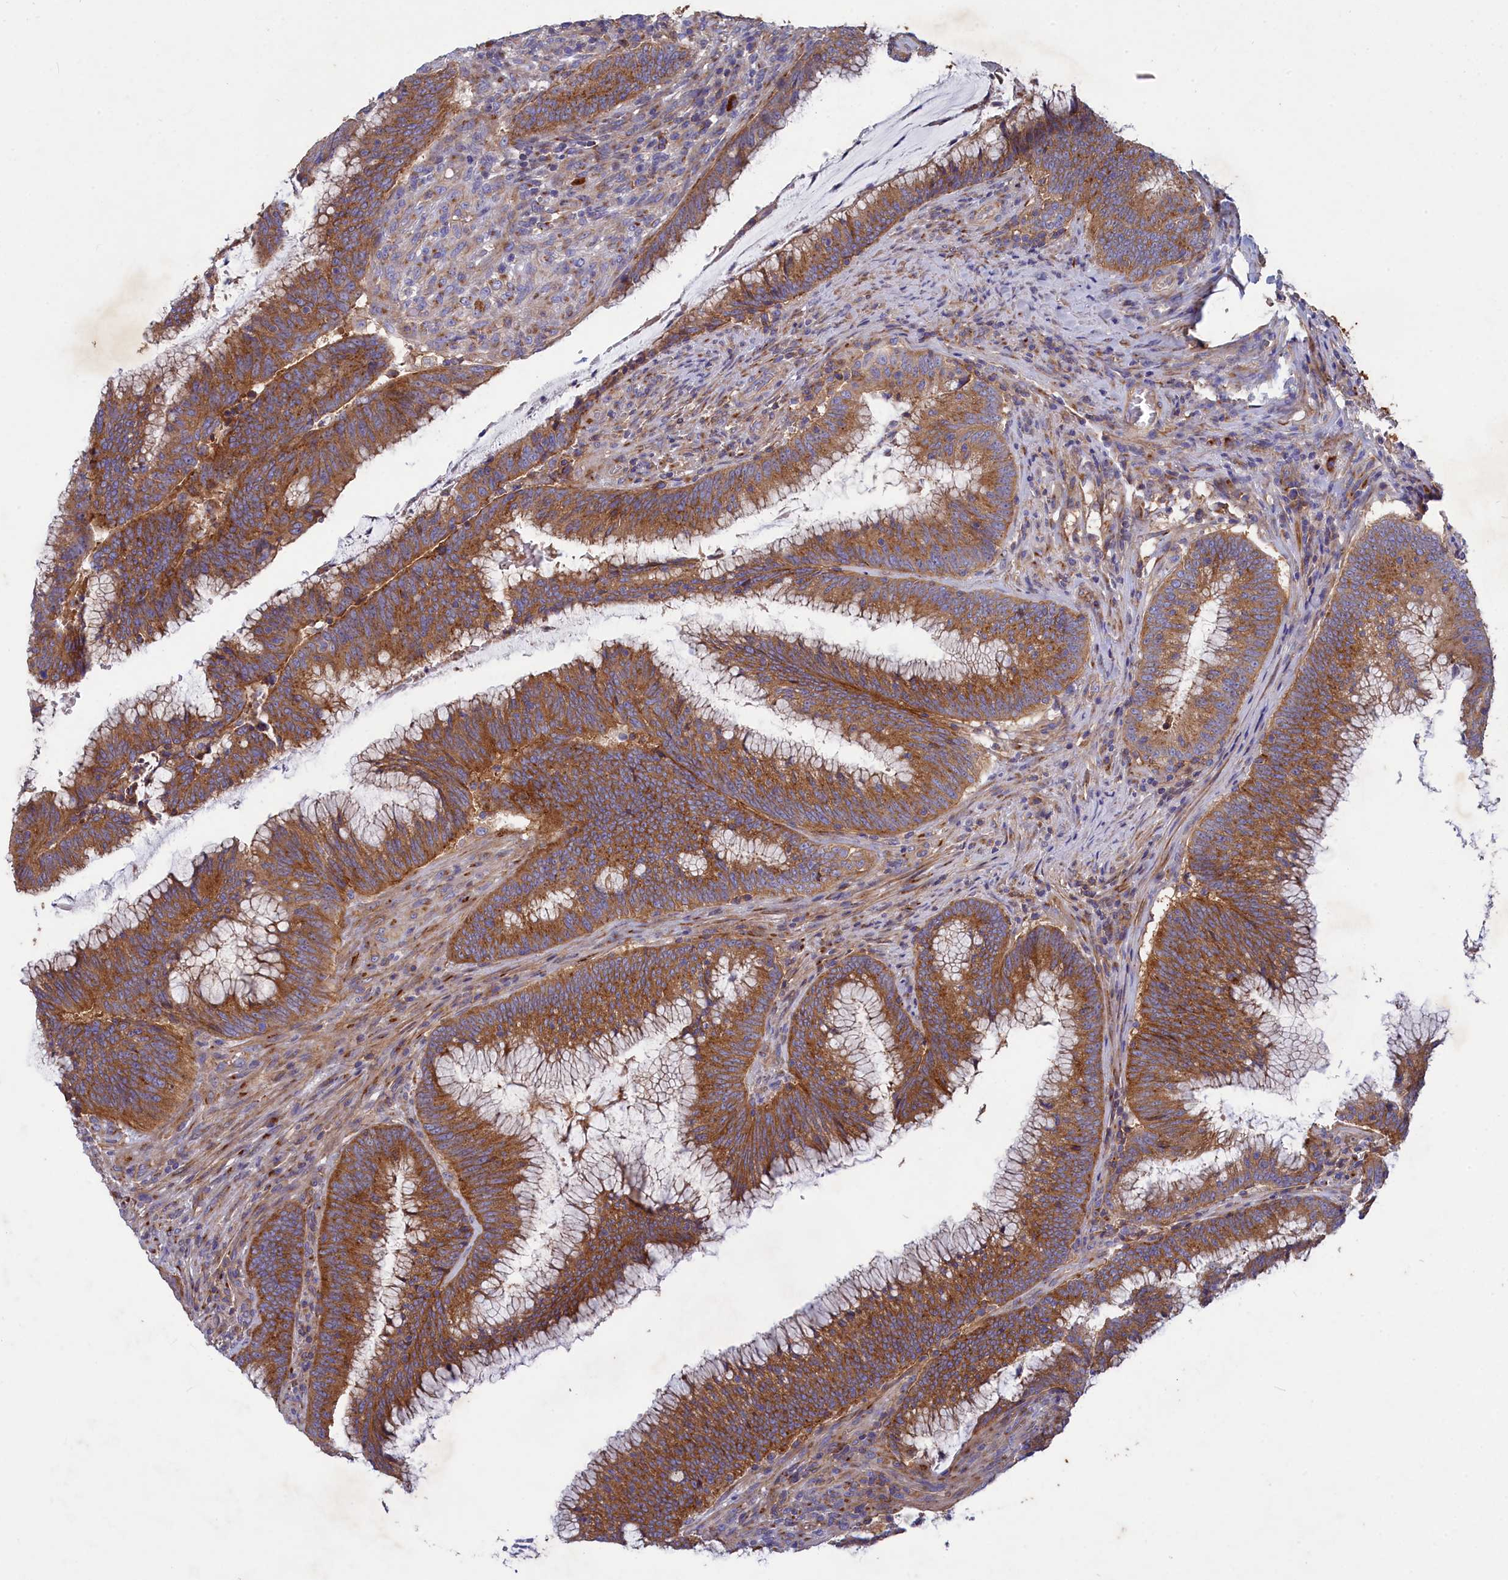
{"staining": {"intensity": "strong", "quantity": ">75%", "location": "cytoplasmic/membranous"}, "tissue": "colorectal cancer", "cell_type": "Tumor cells", "image_type": "cancer", "snomed": [{"axis": "morphology", "description": "Adenocarcinoma, NOS"}, {"axis": "topography", "description": "Rectum"}], "caption": "This is an image of immunohistochemistry staining of adenocarcinoma (colorectal), which shows strong positivity in the cytoplasmic/membranous of tumor cells.", "gene": "SCAMP4", "patient": {"sex": "female", "age": 77}}